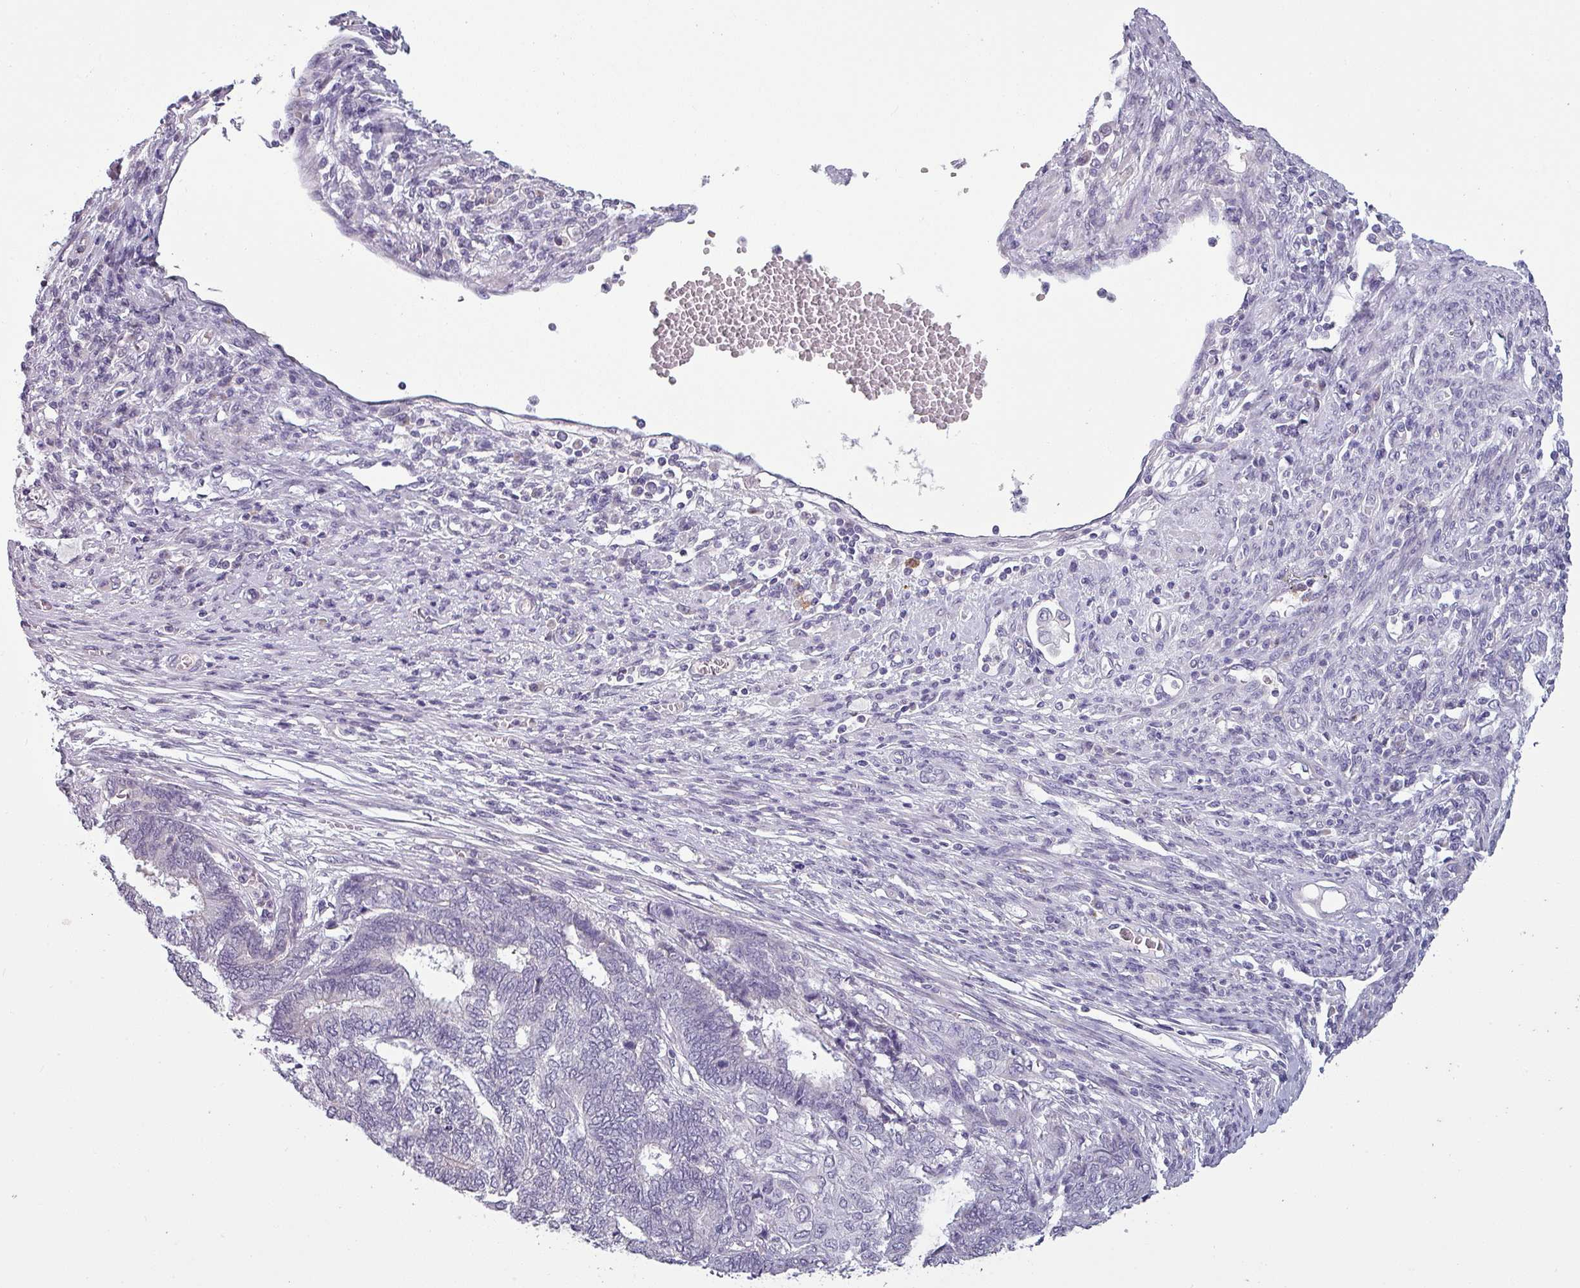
{"staining": {"intensity": "negative", "quantity": "none", "location": "none"}, "tissue": "endometrial cancer", "cell_type": "Tumor cells", "image_type": "cancer", "snomed": [{"axis": "morphology", "description": "Adenocarcinoma, NOS"}, {"axis": "topography", "description": "Uterus"}, {"axis": "topography", "description": "Endometrium"}], "caption": "IHC image of neoplastic tissue: human endometrial cancer (adenocarcinoma) stained with DAB exhibits no significant protein staining in tumor cells.", "gene": "SLC26A9", "patient": {"sex": "female", "age": 70}}